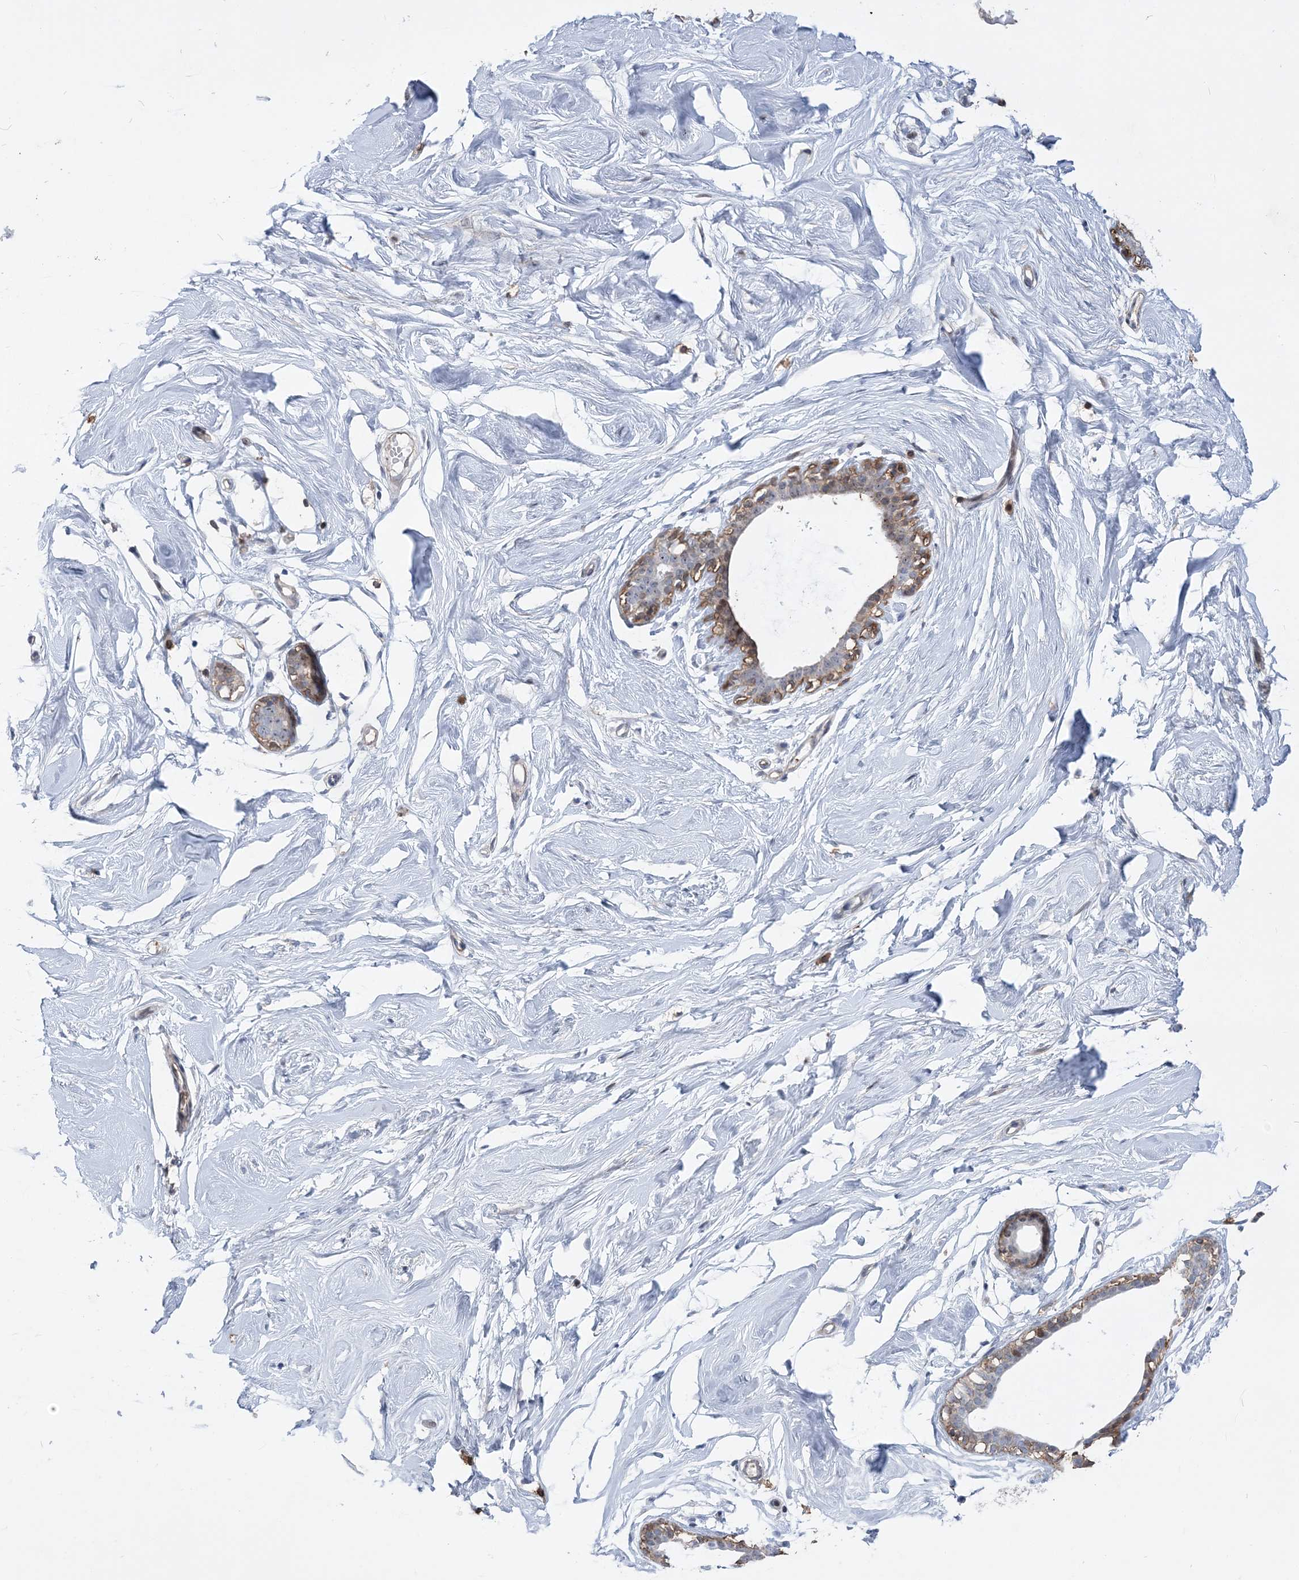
{"staining": {"intensity": "negative", "quantity": "none", "location": "none"}, "tissue": "breast", "cell_type": "Adipocytes", "image_type": "normal", "snomed": [{"axis": "morphology", "description": "Normal tissue, NOS"}, {"axis": "morphology", "description": "Adenoma, NOS"}, {"axis": "topography", "description": "Breast"}], "caption": "This image is of benign breast stained with immunohistochemistry (IHC) to label a protein in brown with the nuclei are counter-stained blue. There is no expression in adipocytes.", "gene": "RNPEPL1", "patient": {"sex": "female", "age": 23}}